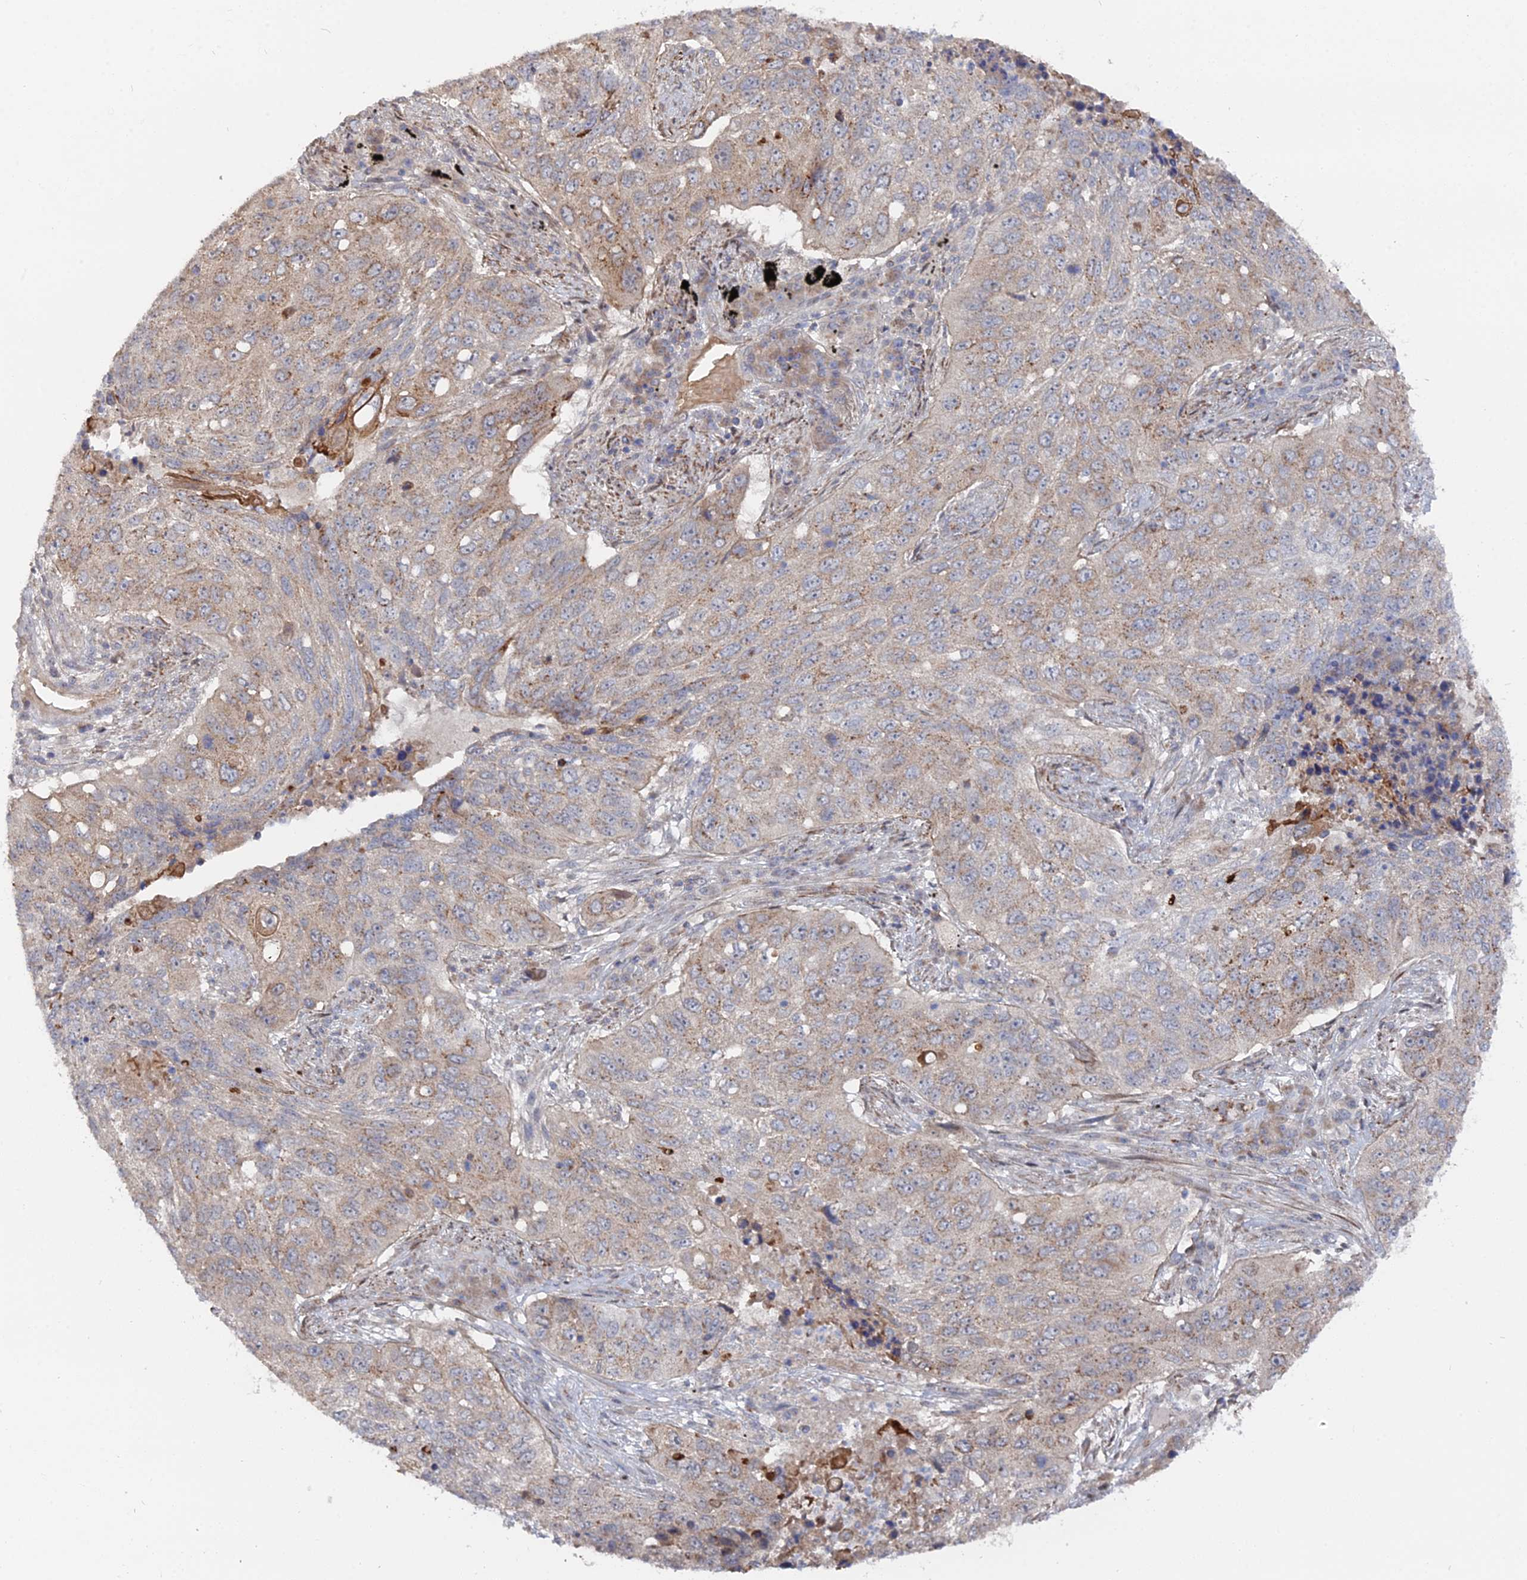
{"staining": {"intensity": "weak", "quantity": "25%-75%", "location": "cytoplasmic/membranous"}, "tissue": "lung cancer", "cell_type": "Tumor cells", "image_type": "cancer", "snomed": [{"axis": "morphology", "description": "Squamous cell carcinoma, NOS"}, {"axis": "topography", "description": "Lung"}], "caption": "A high-resolution photomicrograph shows immunohistochemistry staining of lung cancer (squamous cell carcinoma), which displays weak cytoplasmic/membranous staining in about 25%-75% of tumor cells.", "gene": "SGMS1", "patient": {"sex": "female", "age": 63}}